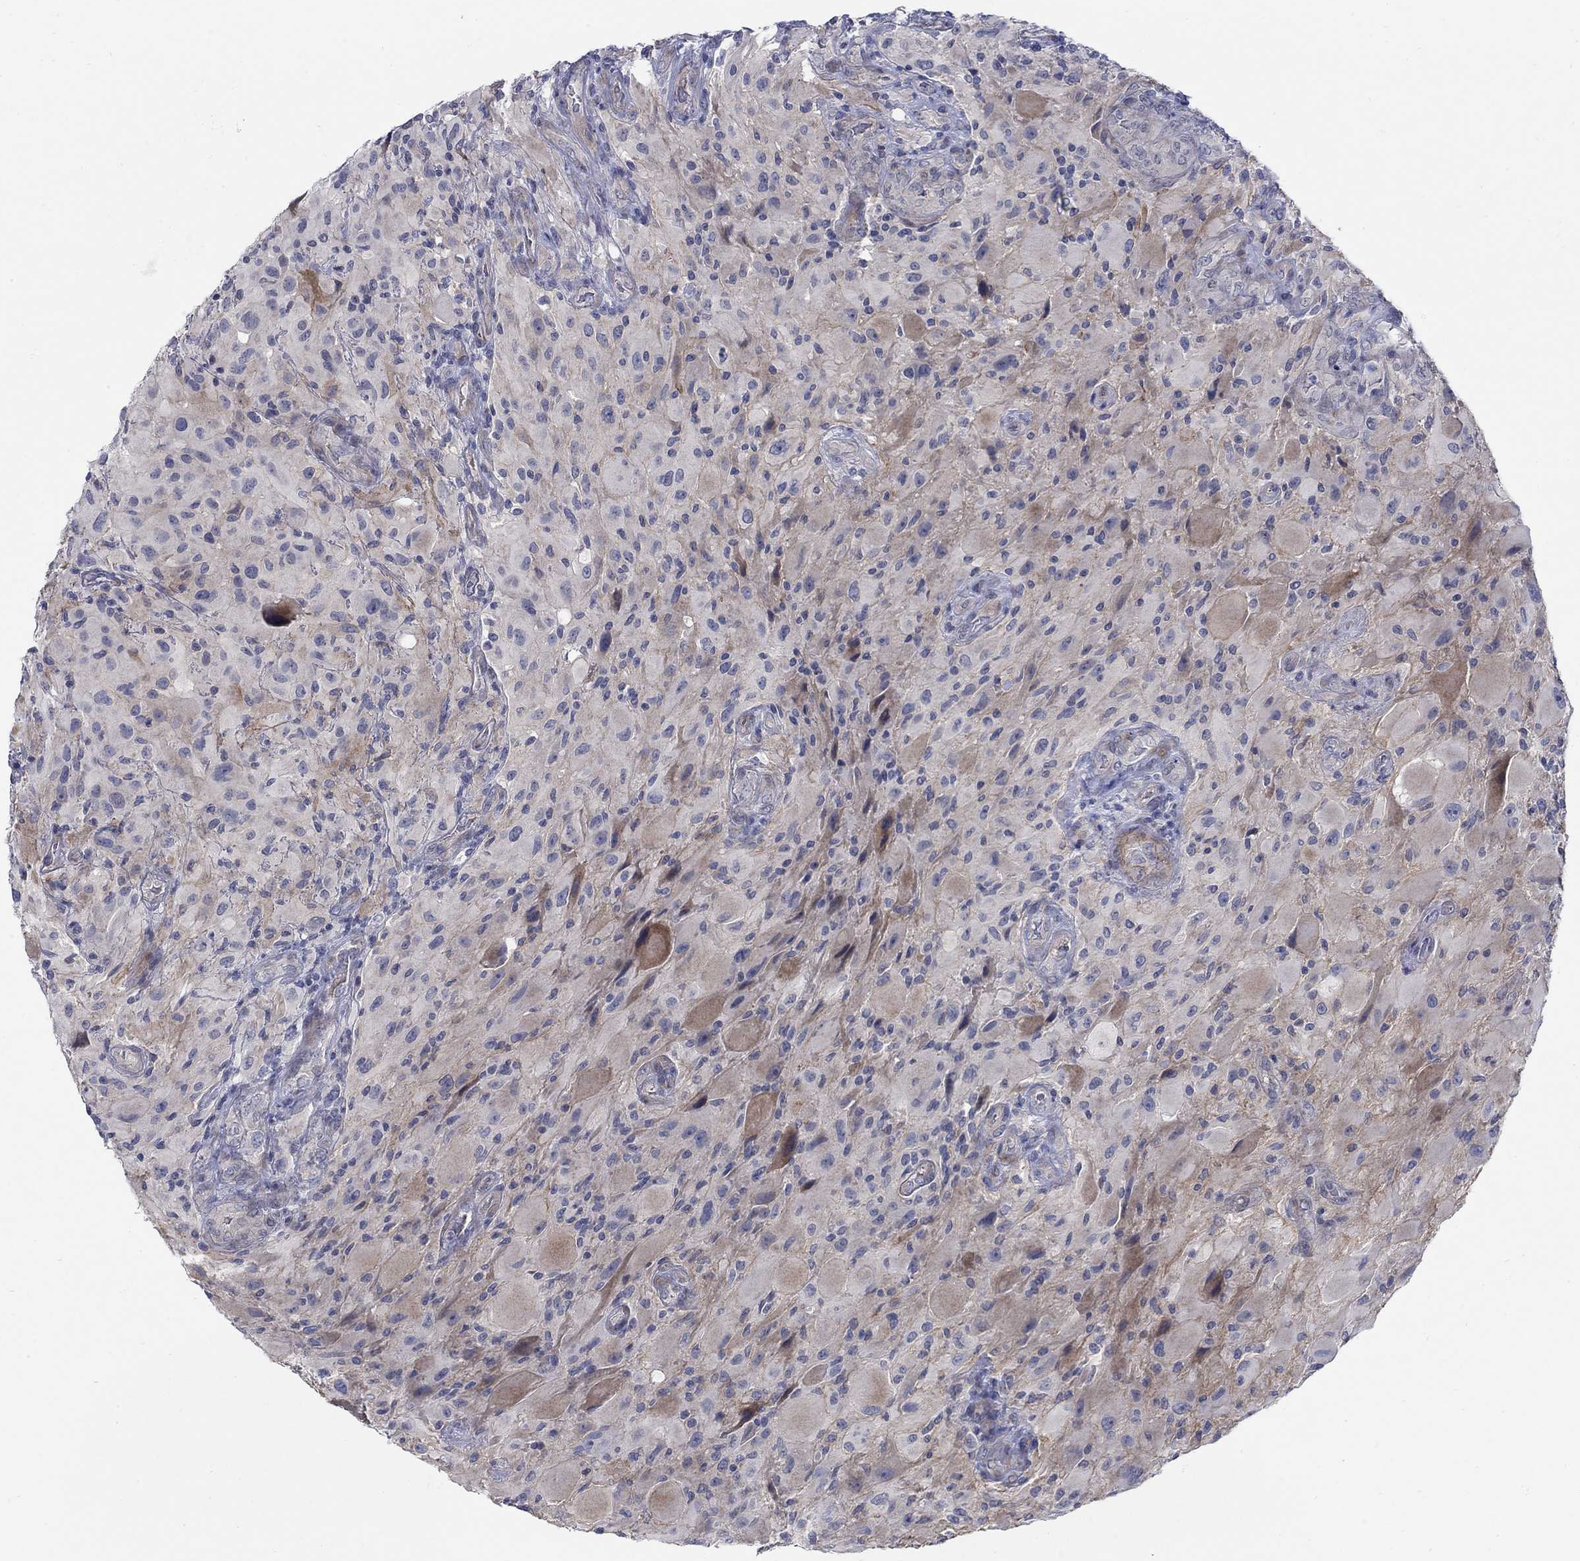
{"staining": {"intensity": "weak", "quantity": "25%-75%", "location": "cytoplasmic/membranous"}, "tissue": "glioma", "cell_type": "Tumor cells", "image_type": "cancer", "snomed": [{"axis": "morphology", "description": "Glioma, malignant, High grade"}, {"axis": "topography", "description": "Cerebral cortex"}], "caption": "IHC of human malignant glioma (high-grade) displays low levels of weak cytoplasmic/membranous positivity in approximately 25%-75% of tumor cells.", "gene": "SCN7A", "patient": {"sex": "male", "age": 35}}